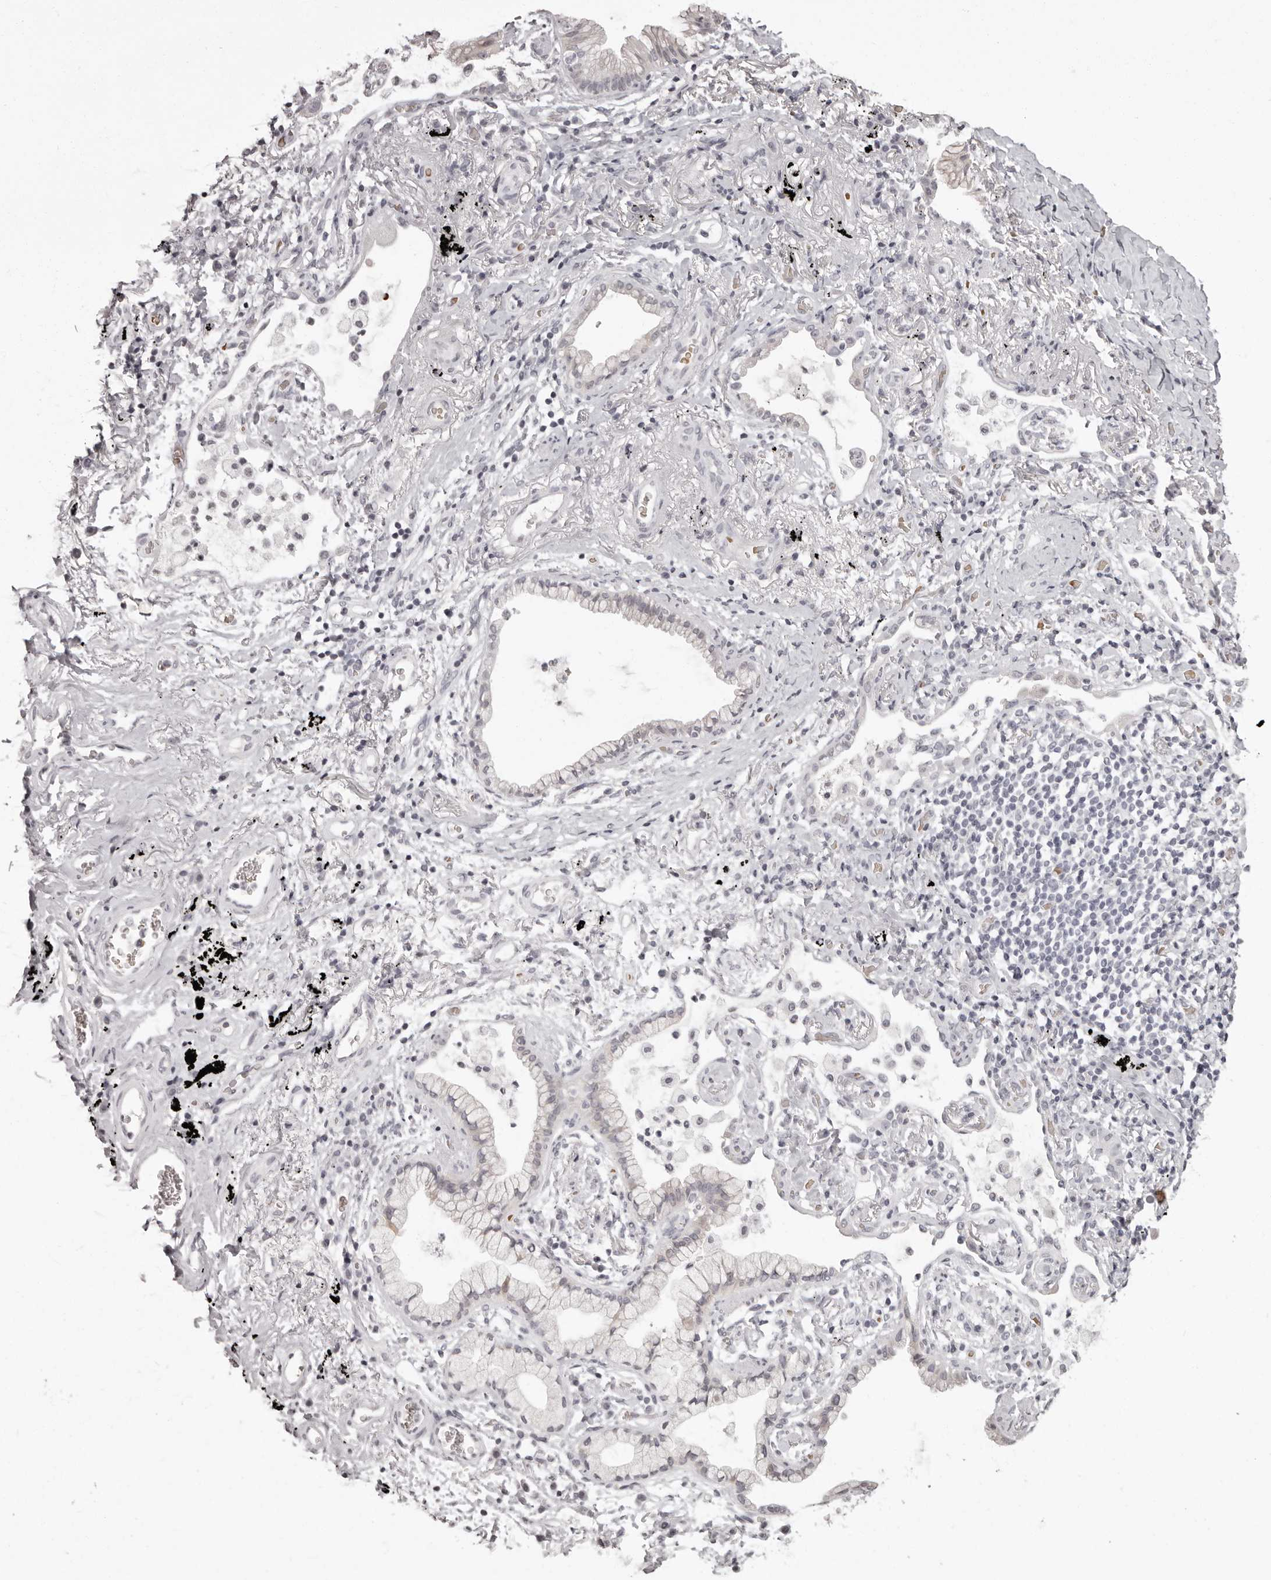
{"staining": {"intensity": "negative", "quantity": "none", "location": "none"}, "tissue": "lung cancer", "cell_type": "Tumor cells", "image_type": "cancer", "snomed": [{"axis": "morphology", "description": "Adenocarcinoma, NOS"}, {"axis": "topography", "description": "Lung"}], "caption": "DAB immunohistochemical staining of human lung adenocarcinoma demonstrates no significant positivity in tumor cells.", "gene": "C8orf74", "patient": {"sex": "female", "age": 70}}